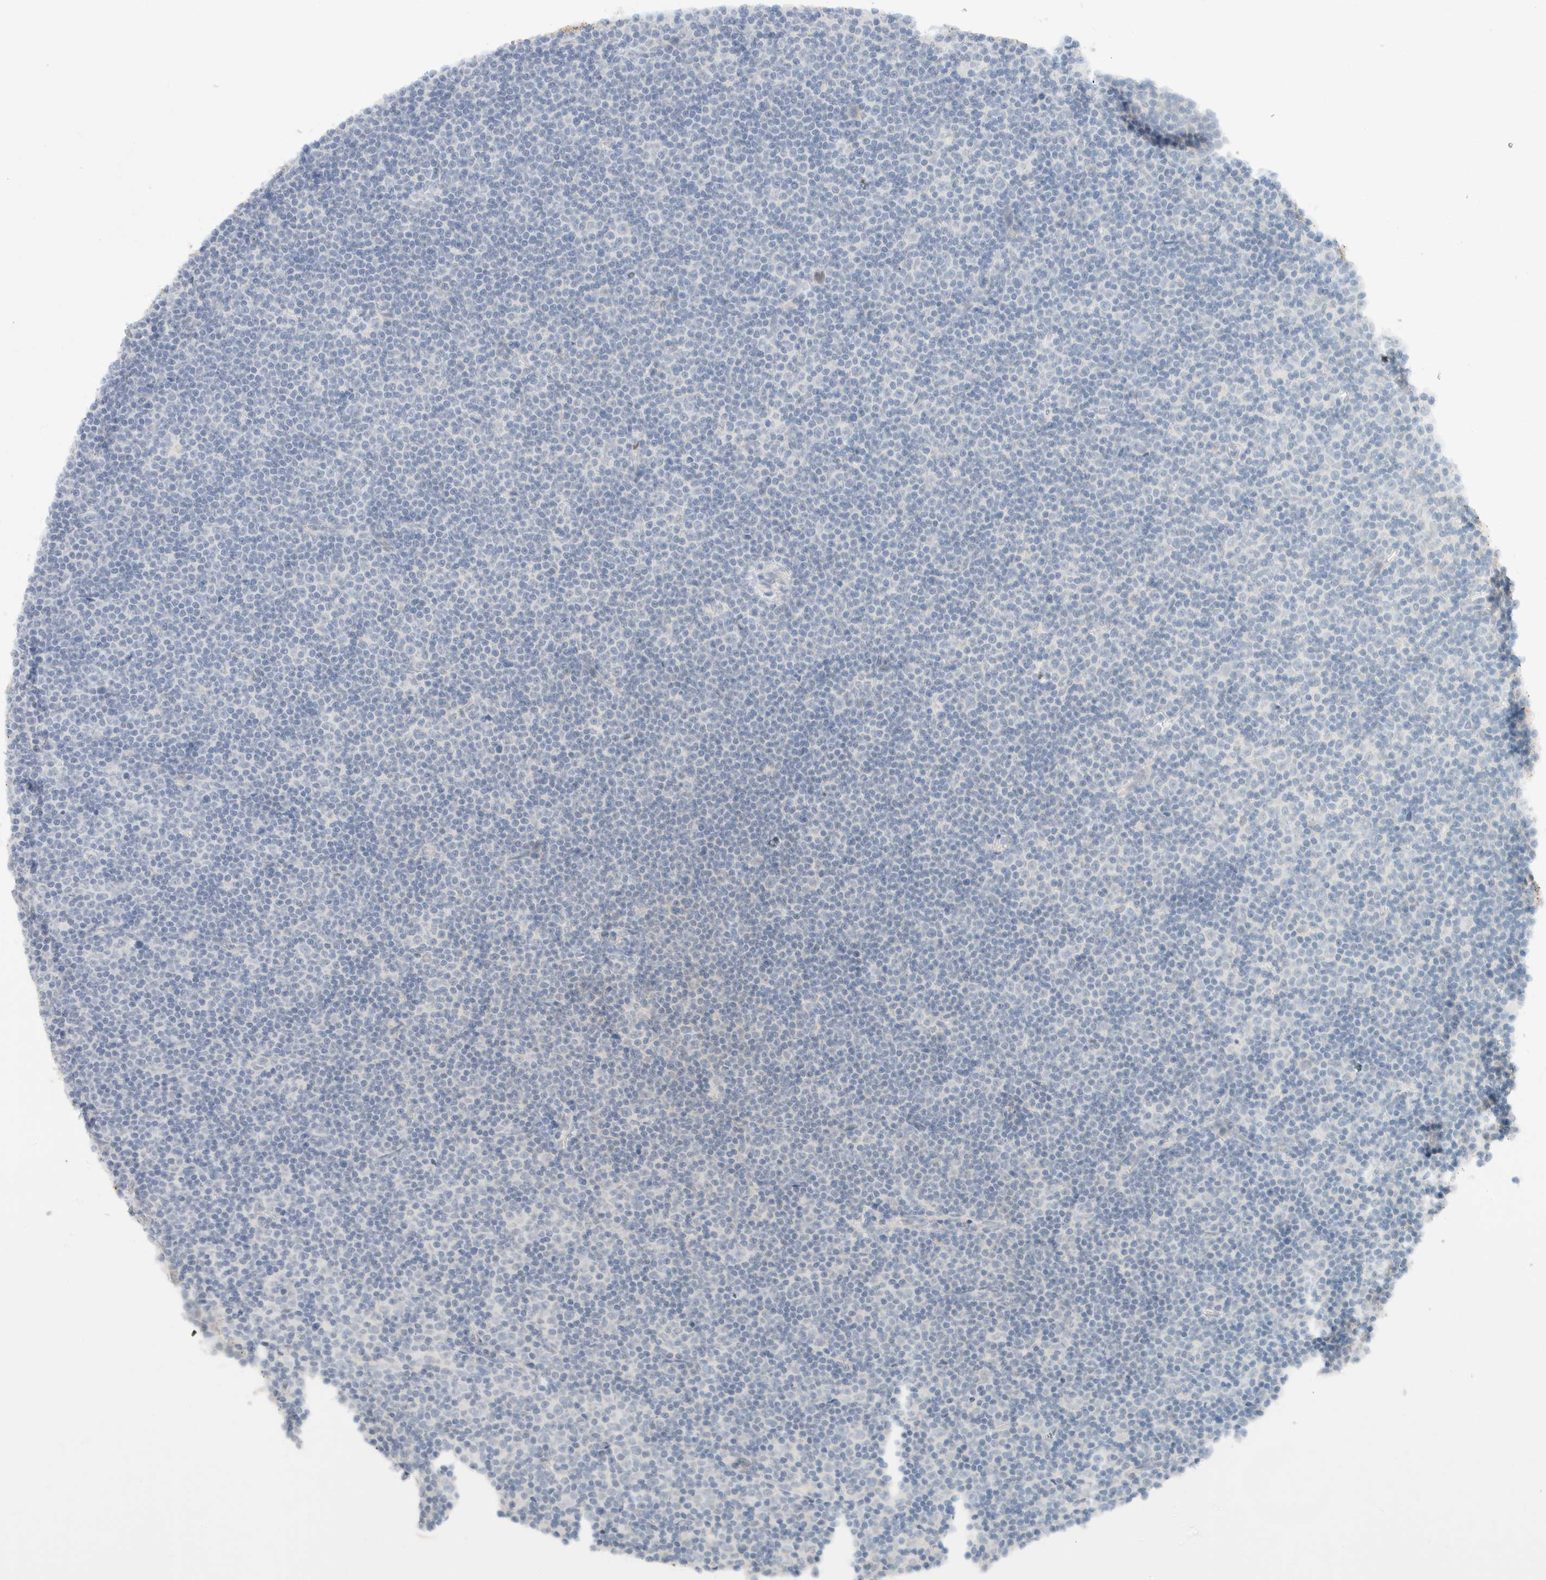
{"staining": {"intensity": "negative", "quantity": "none", "location": "none"}, "tissue": "lymphoma", "cell_type": "Tumor cells", "image_type": "cancer", "snomed": [{"axis": "morphology", "description": "Malignant lymphoma, non-Hodgkin's type, Low grade"}, {"axis": "topography", "description": "Lymph node"}], "caption": "An immunohistochemistry micrograph of malignant lymphoma, non-Hodgkin's type (low-grade) is shown. There is no staining in tumor cells of malignant lymphoma, non-Hodgkin's type (low-grade). The staining was performed using DAB to visualize the protein expression in brown, while the nuclei were stained in blue with hematoxylin (Magnification: 20x).", "gene": "KRT20", "patient": {"sex": "female", "age": 67}}